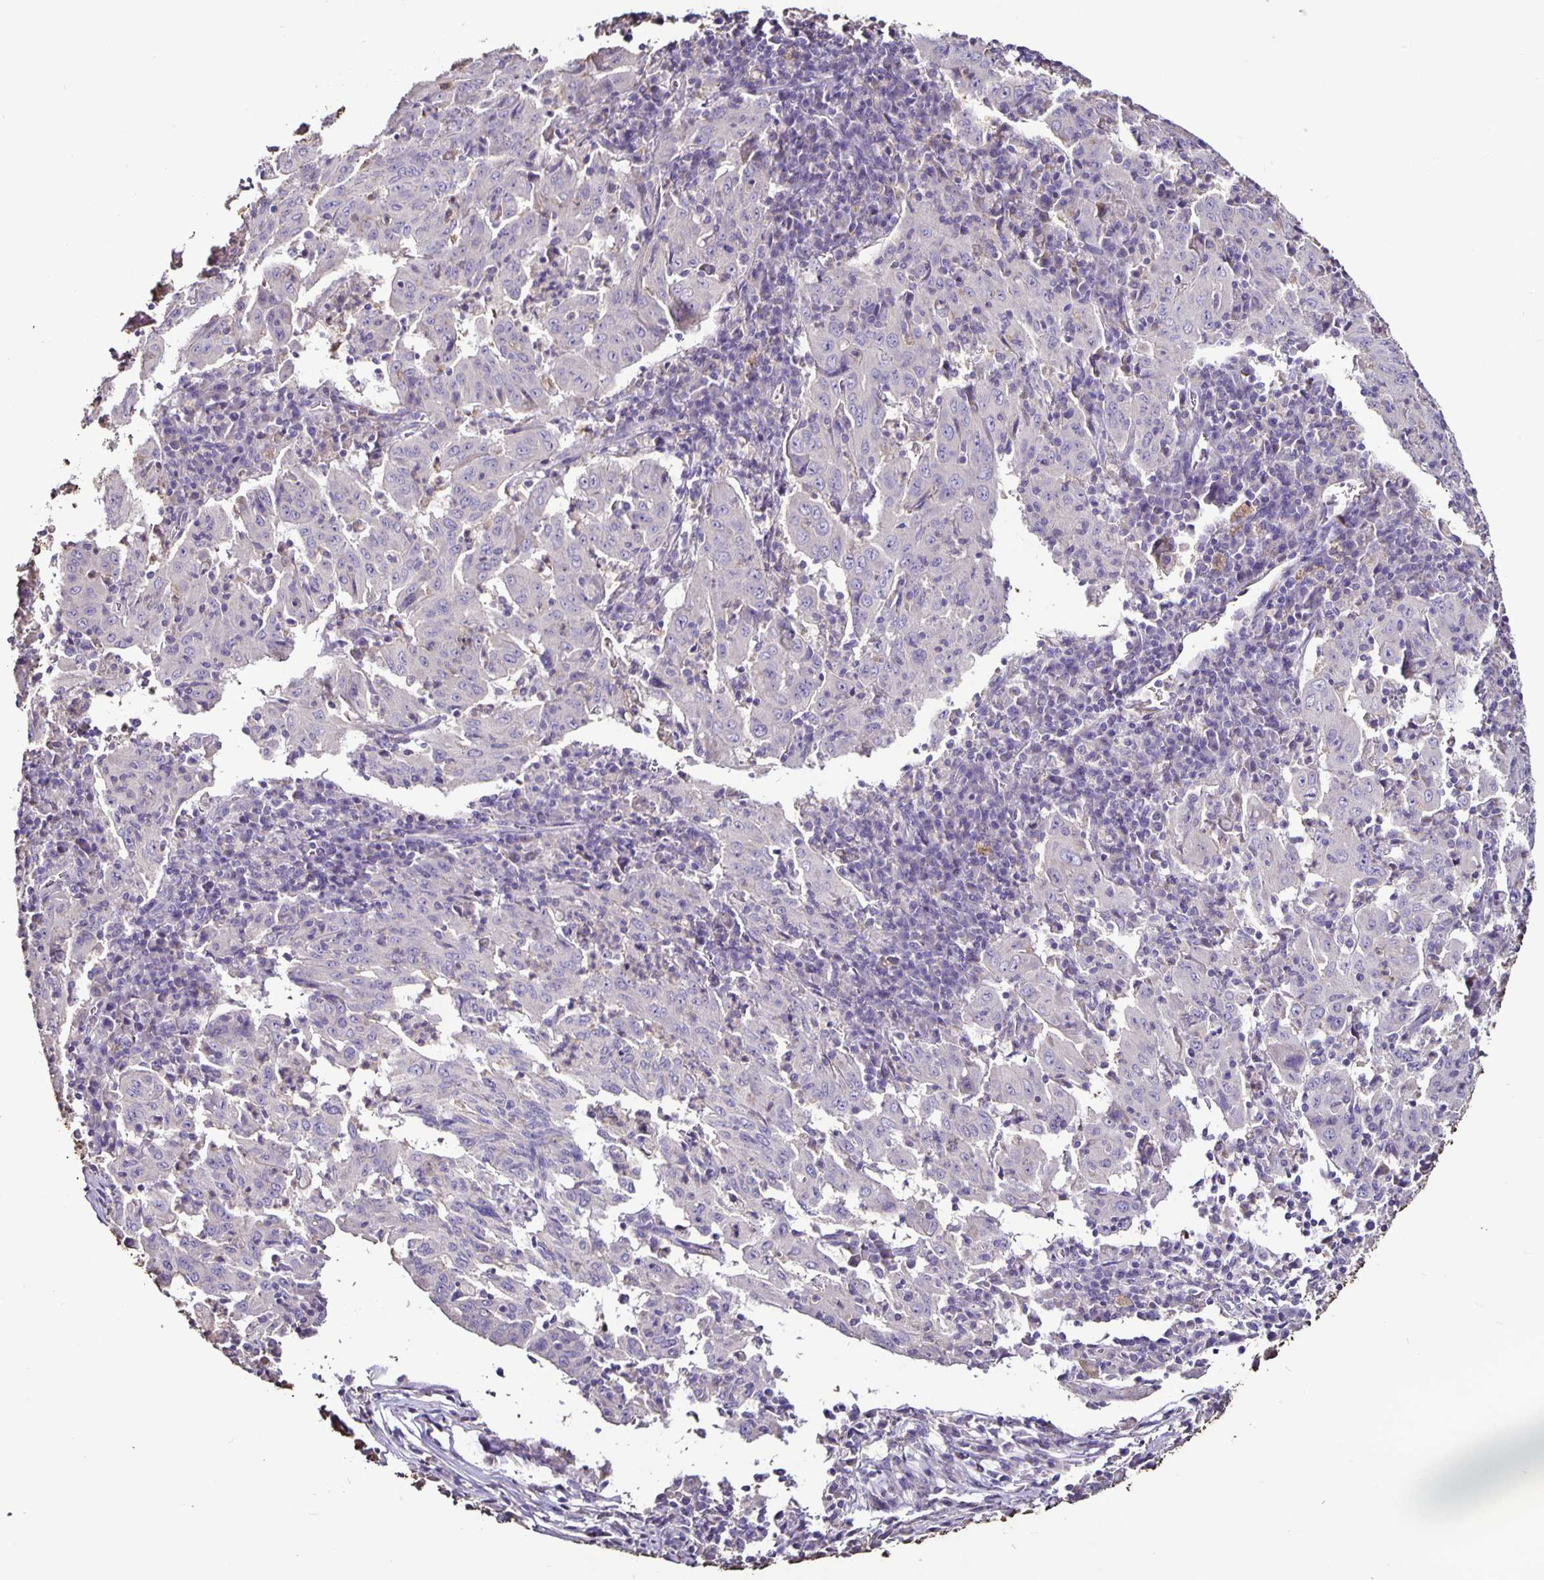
{"staining": {"intensity": "negative", "quantity": "none", "location": "none"}, "tissue": "pancreatic cancer", "cell_type": "Tumor cells", "image_type": "cancer", "snomed": [{"axis": "morphology", "description": "Adenocarcinoma, NOS"}, {"axis": "topography", "description": "Pancreas"}], "caption": "This is an IHC photomicrograph of human pancreatic adenocarcinoma. There is no expression in tumor cells.", "gene": "FCER1A", "patient": {"sex": "male", "age": 63}}